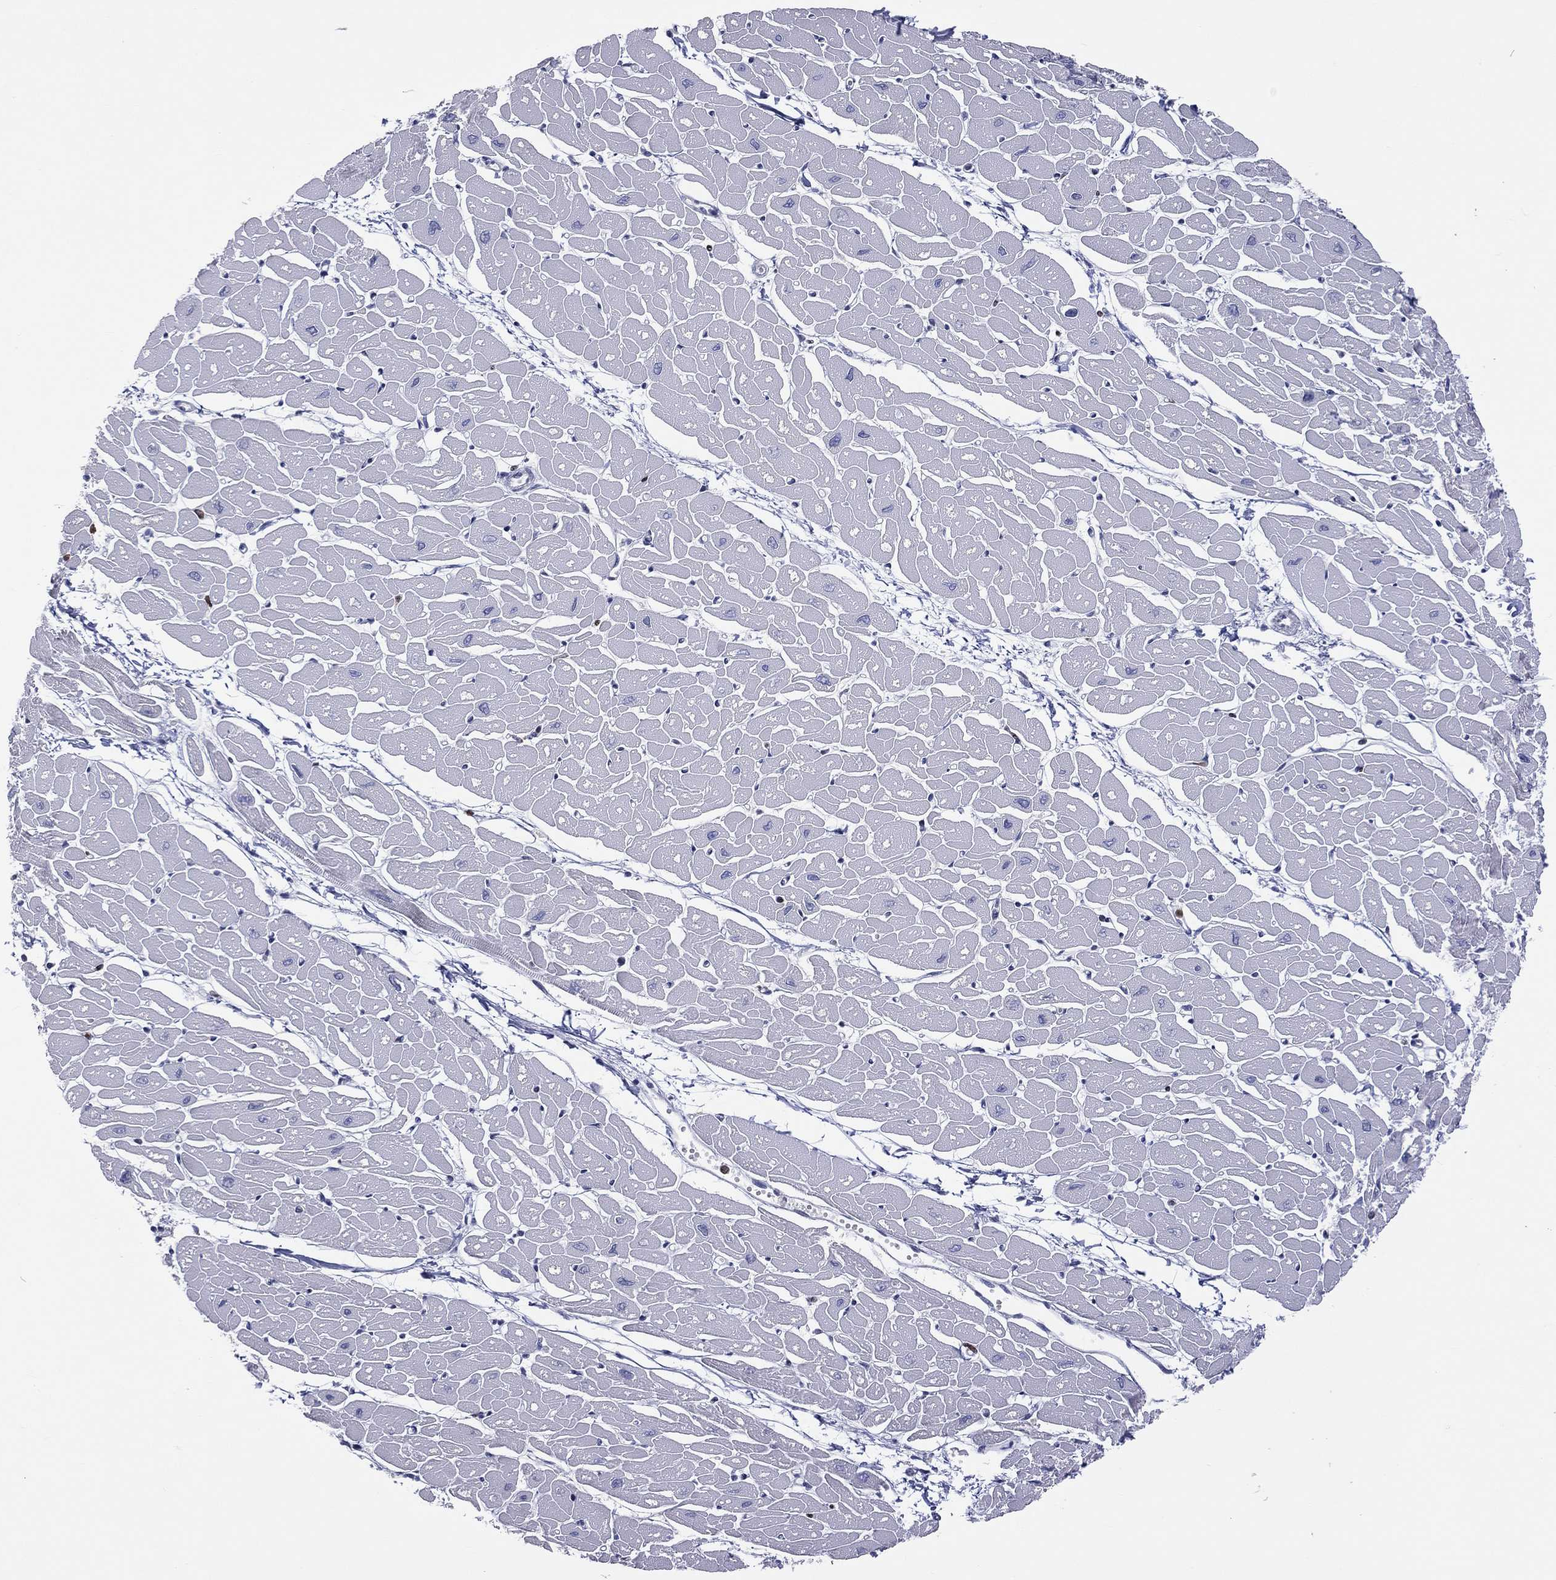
{"staining": {"intensity": "negative", "quantity": "none", "location": "none"}, "tissue": "heart muscle", "cell_type": "Cardiomyocytes", "image_type": "normal", "snomed": [{"axis": "morphology", "description": "Normal tissue, NOS"}, {"axis": "topography", "description": "Heart"}], "caption": "A high-resolution image shows IHC staining of unremarkable heart muscle, which shows no significant staining in cardiomyocytes.", "gene": "DBF4B", "patient": {"sex": "male", "age": 57}}